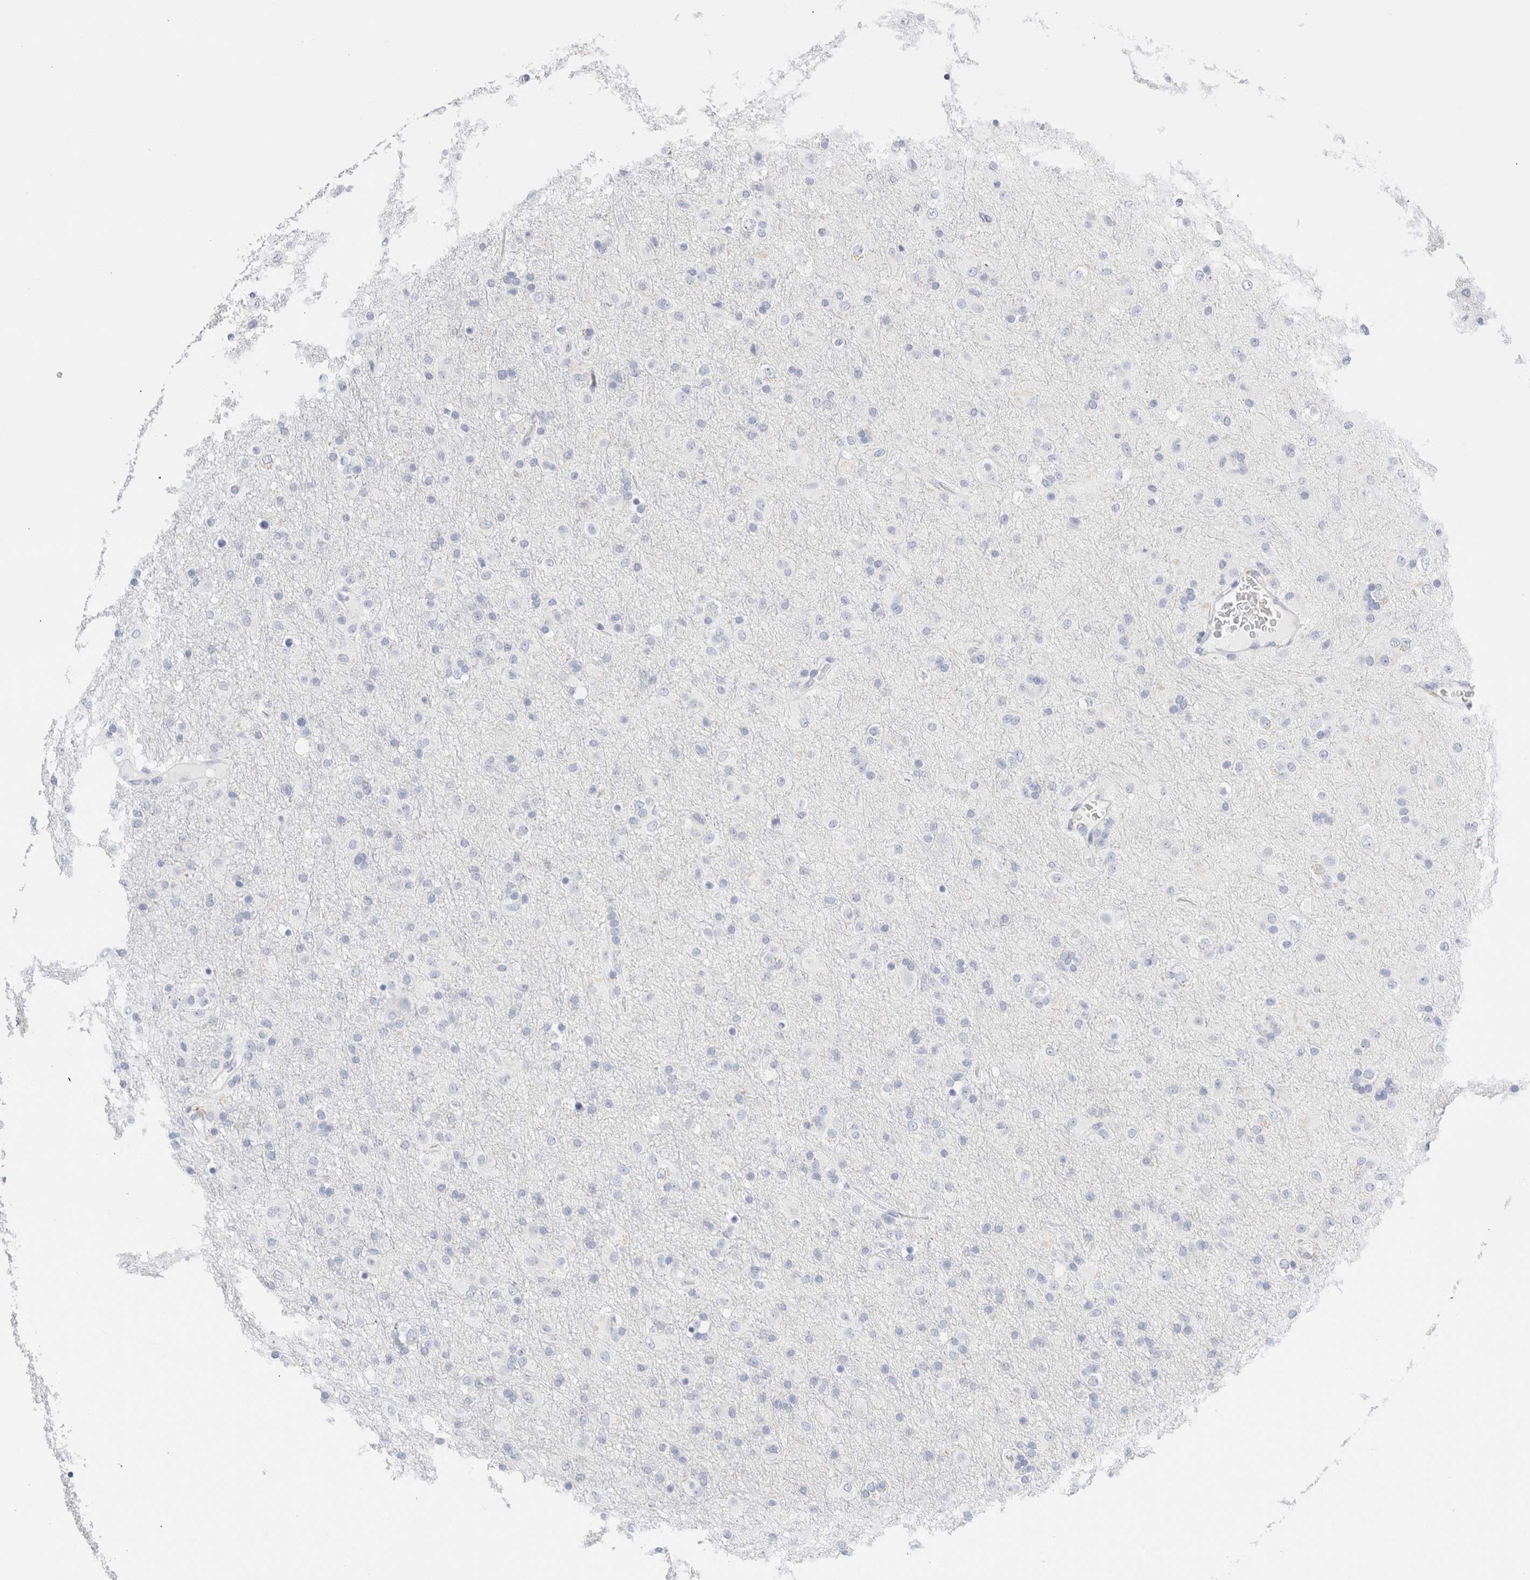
{"staining": {"intensity": "negative", "quantity": "none", "location": "none"}, "tissue": "glioma", "cell_type": "Tumor cells", "image_type": "cancer", "snomed": [{"axis": "morphology", "description": "Glioma, malignant, Low grade"}, {"axis": "topography", "description": "Brain"}], "caption": "Immunohistochemical staining of human glioma displays no significant expression in tumor cells.", "gene": "ARG1", "patient": {"sex": "male", "age": 65}}